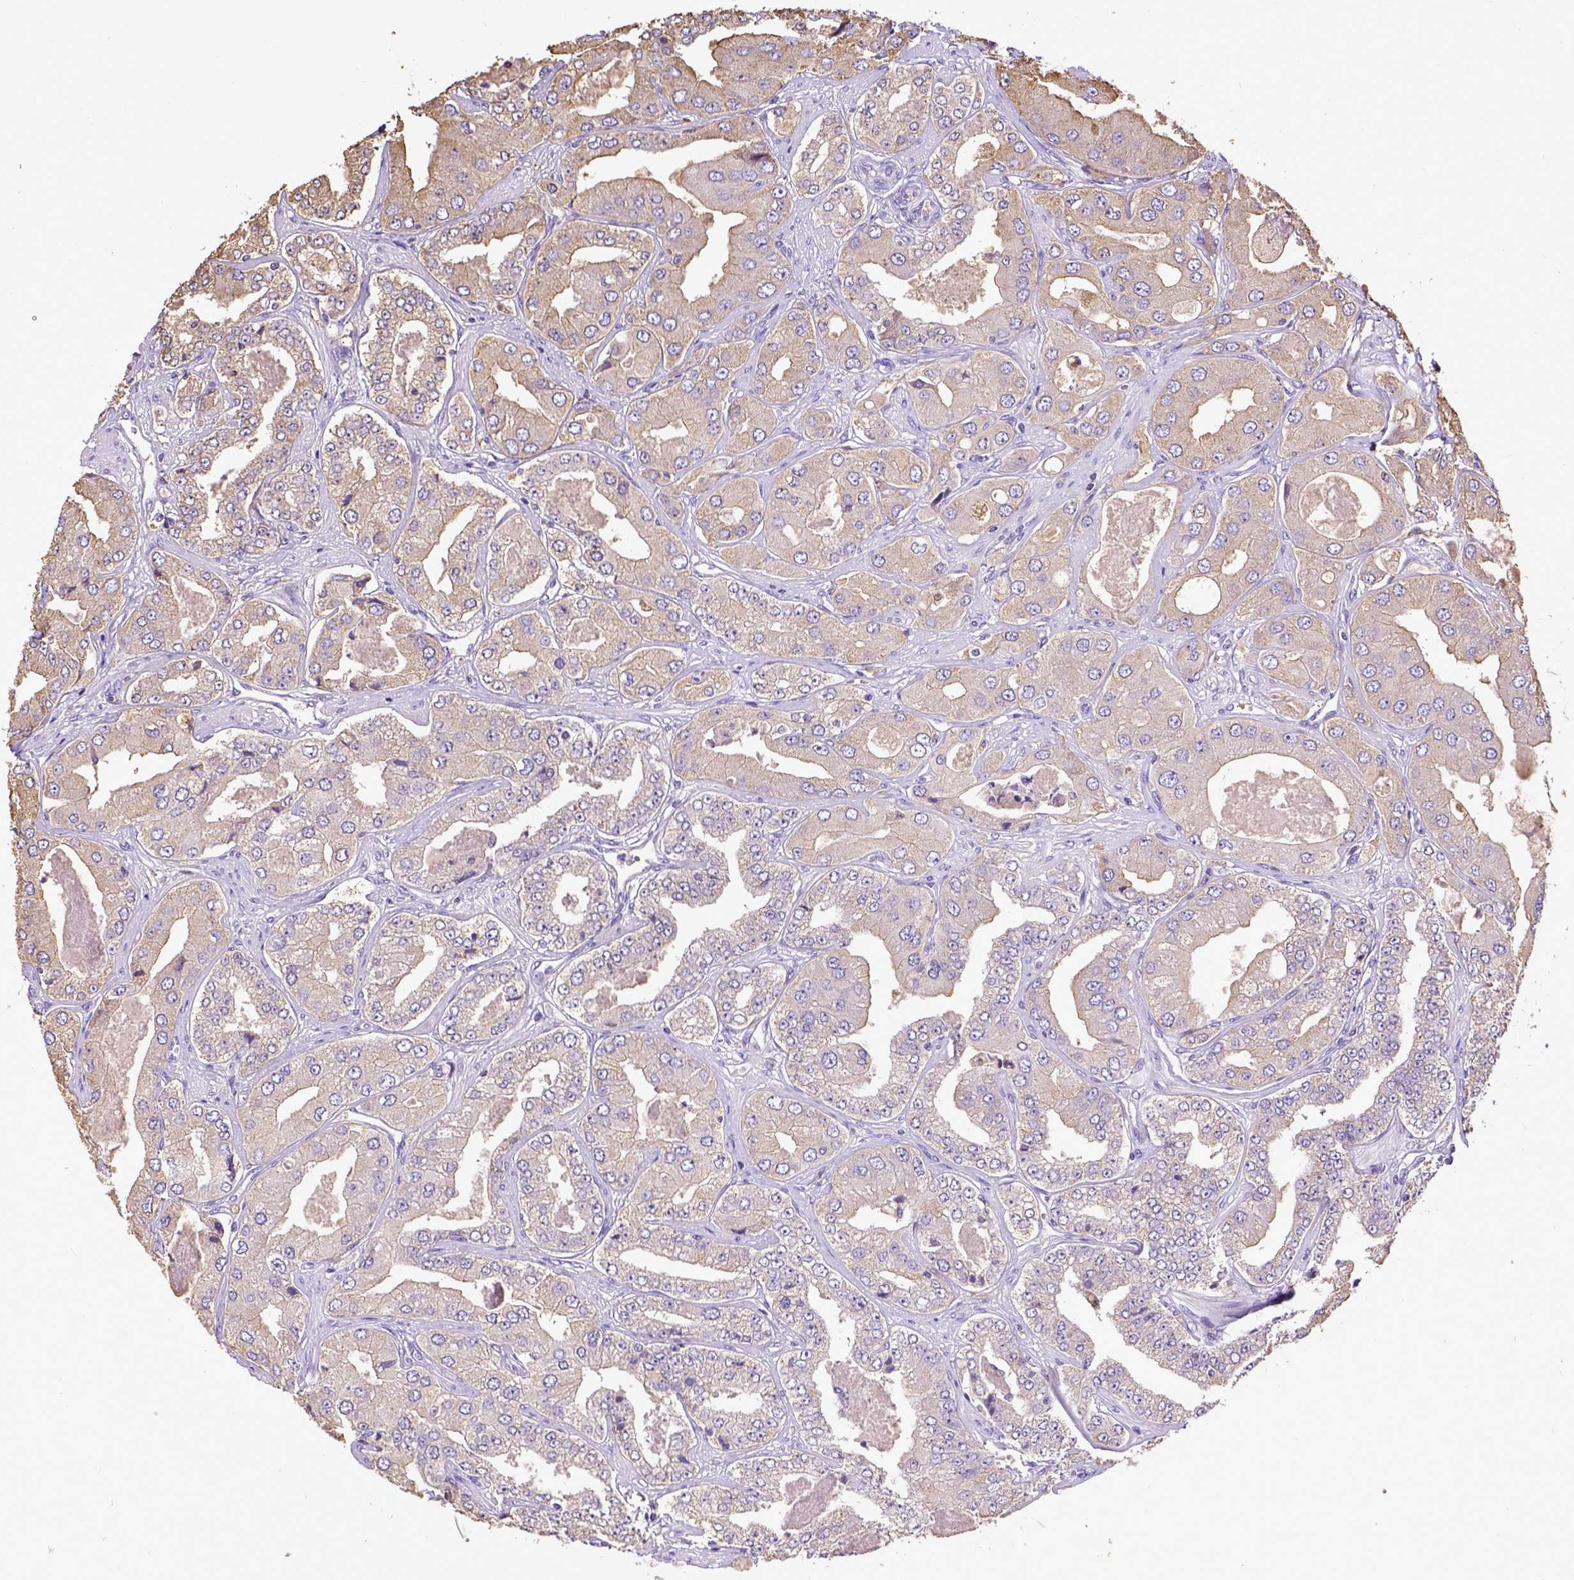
{"staining": {"intensity": "weak", "quantity": "25%-75%", "location": "cytoplasmic/membranous"}, "tissue": "prostate cancer", "cell_type": "Tumor cells", "image_type": "cancer", "snomed": [{"axis": "morphology", "description": "Adenocarcinoma, Low grade"}, {"axis": "topography", "description": "Prostate"}], "caption": "Weak cytoplasmic/membranous protein expression is appreciated in approximately 25%-75% of tumor cells in prostate cancer (low-grade adenocarcinoma).", "gene": "SPEF1", "patient": {"sex": "male", "age": 60}}